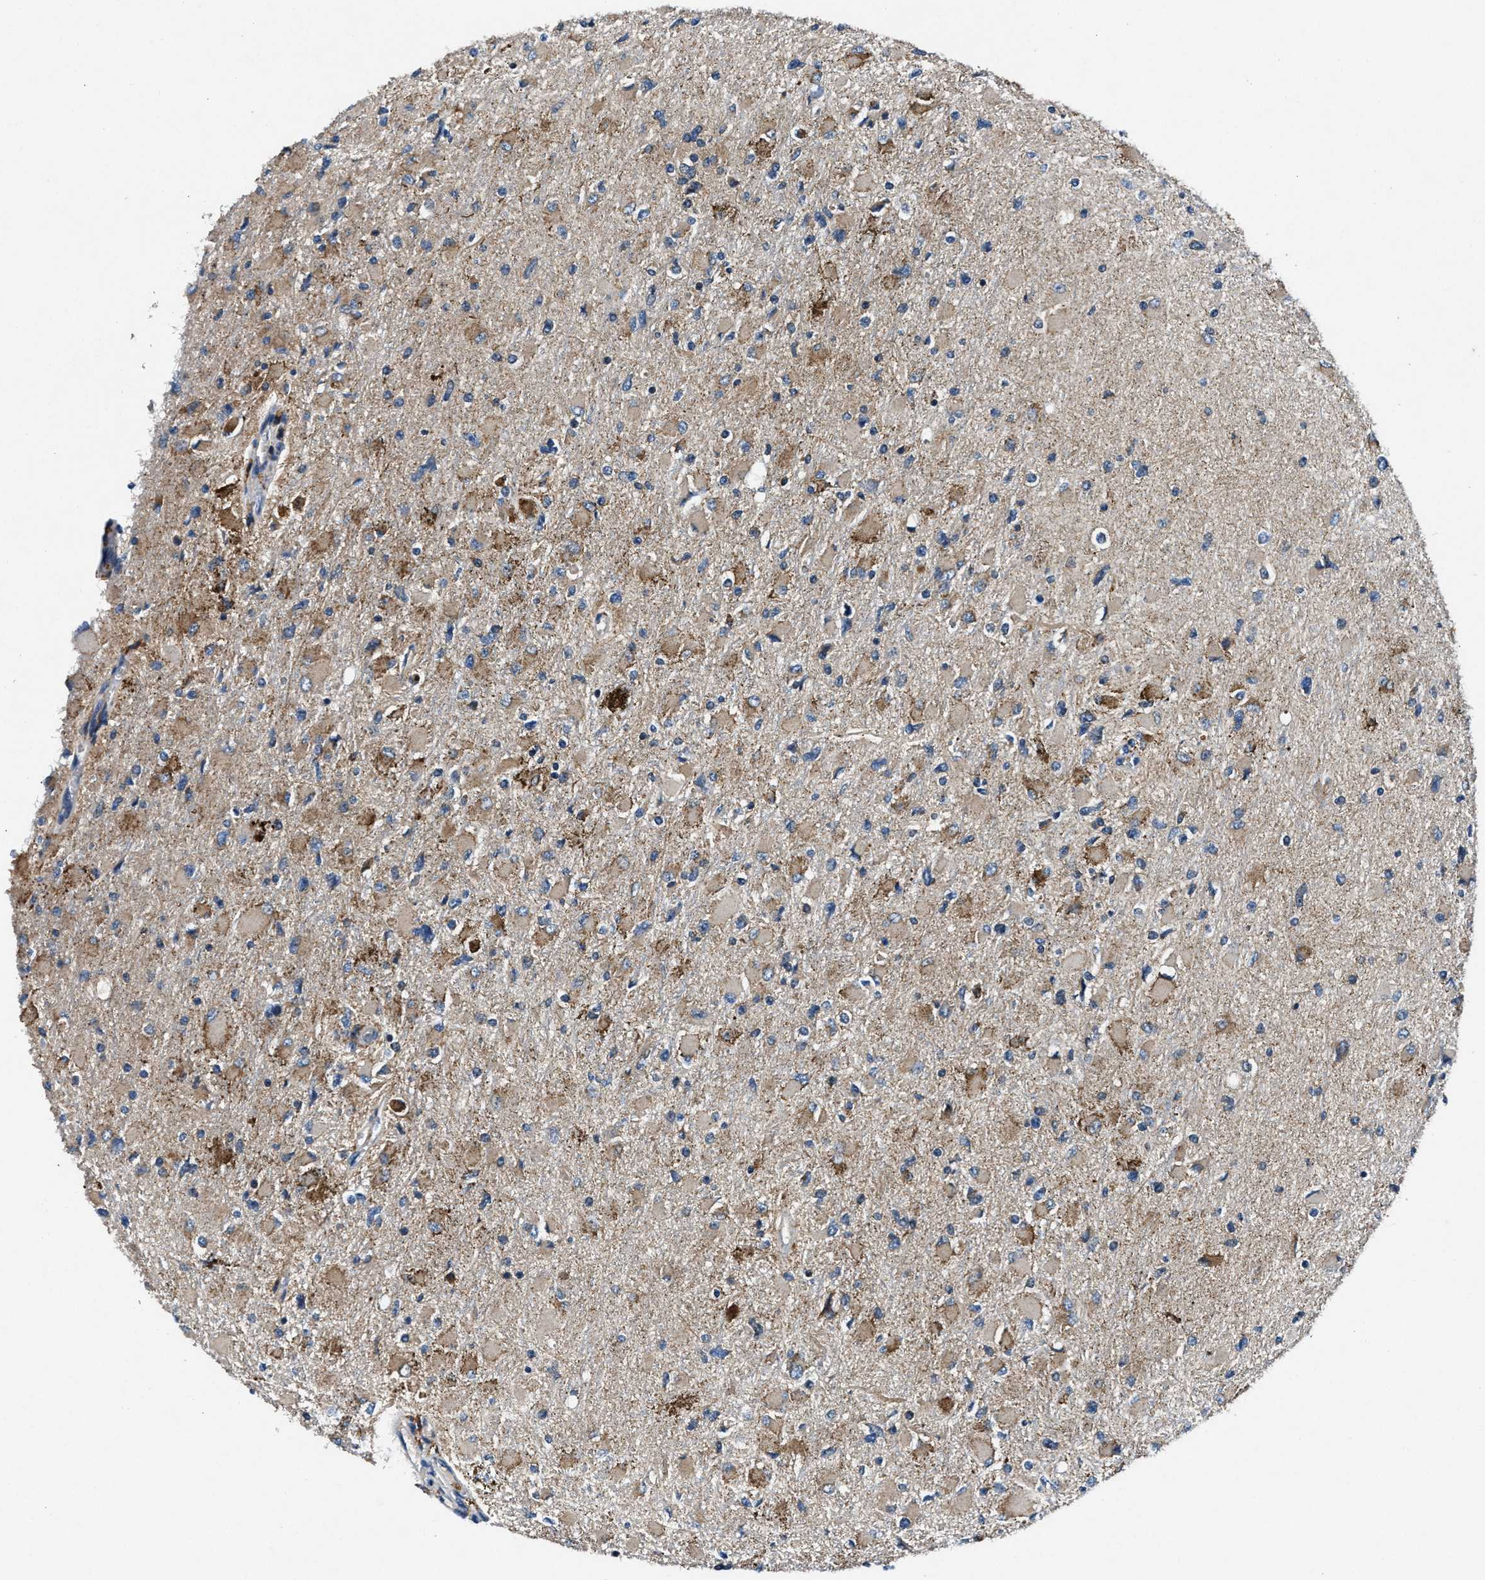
{"staining": {"intensity": "weak", "quantity": ">75%", "location": "cytoplasmic/membranous"}, "tissue": "glioma", "cell_type": "Tumor cells", "image_type": "cancer", "snomed": [{"axis": "morphology", "description": "Glioma, malignant, High grade"}, {"axis": "topography", "description": "Cerebral cortex"}], "caption": "Tumor cells exhibit low levels of weak cytoplasmic/membranous positivity in about >75% of cells in human glioma. (DAB IHC, brown staining for protein, blue staining for nuclei).", "gene": "FAM221A", "patient": {"sex": "female", "age": 36}}